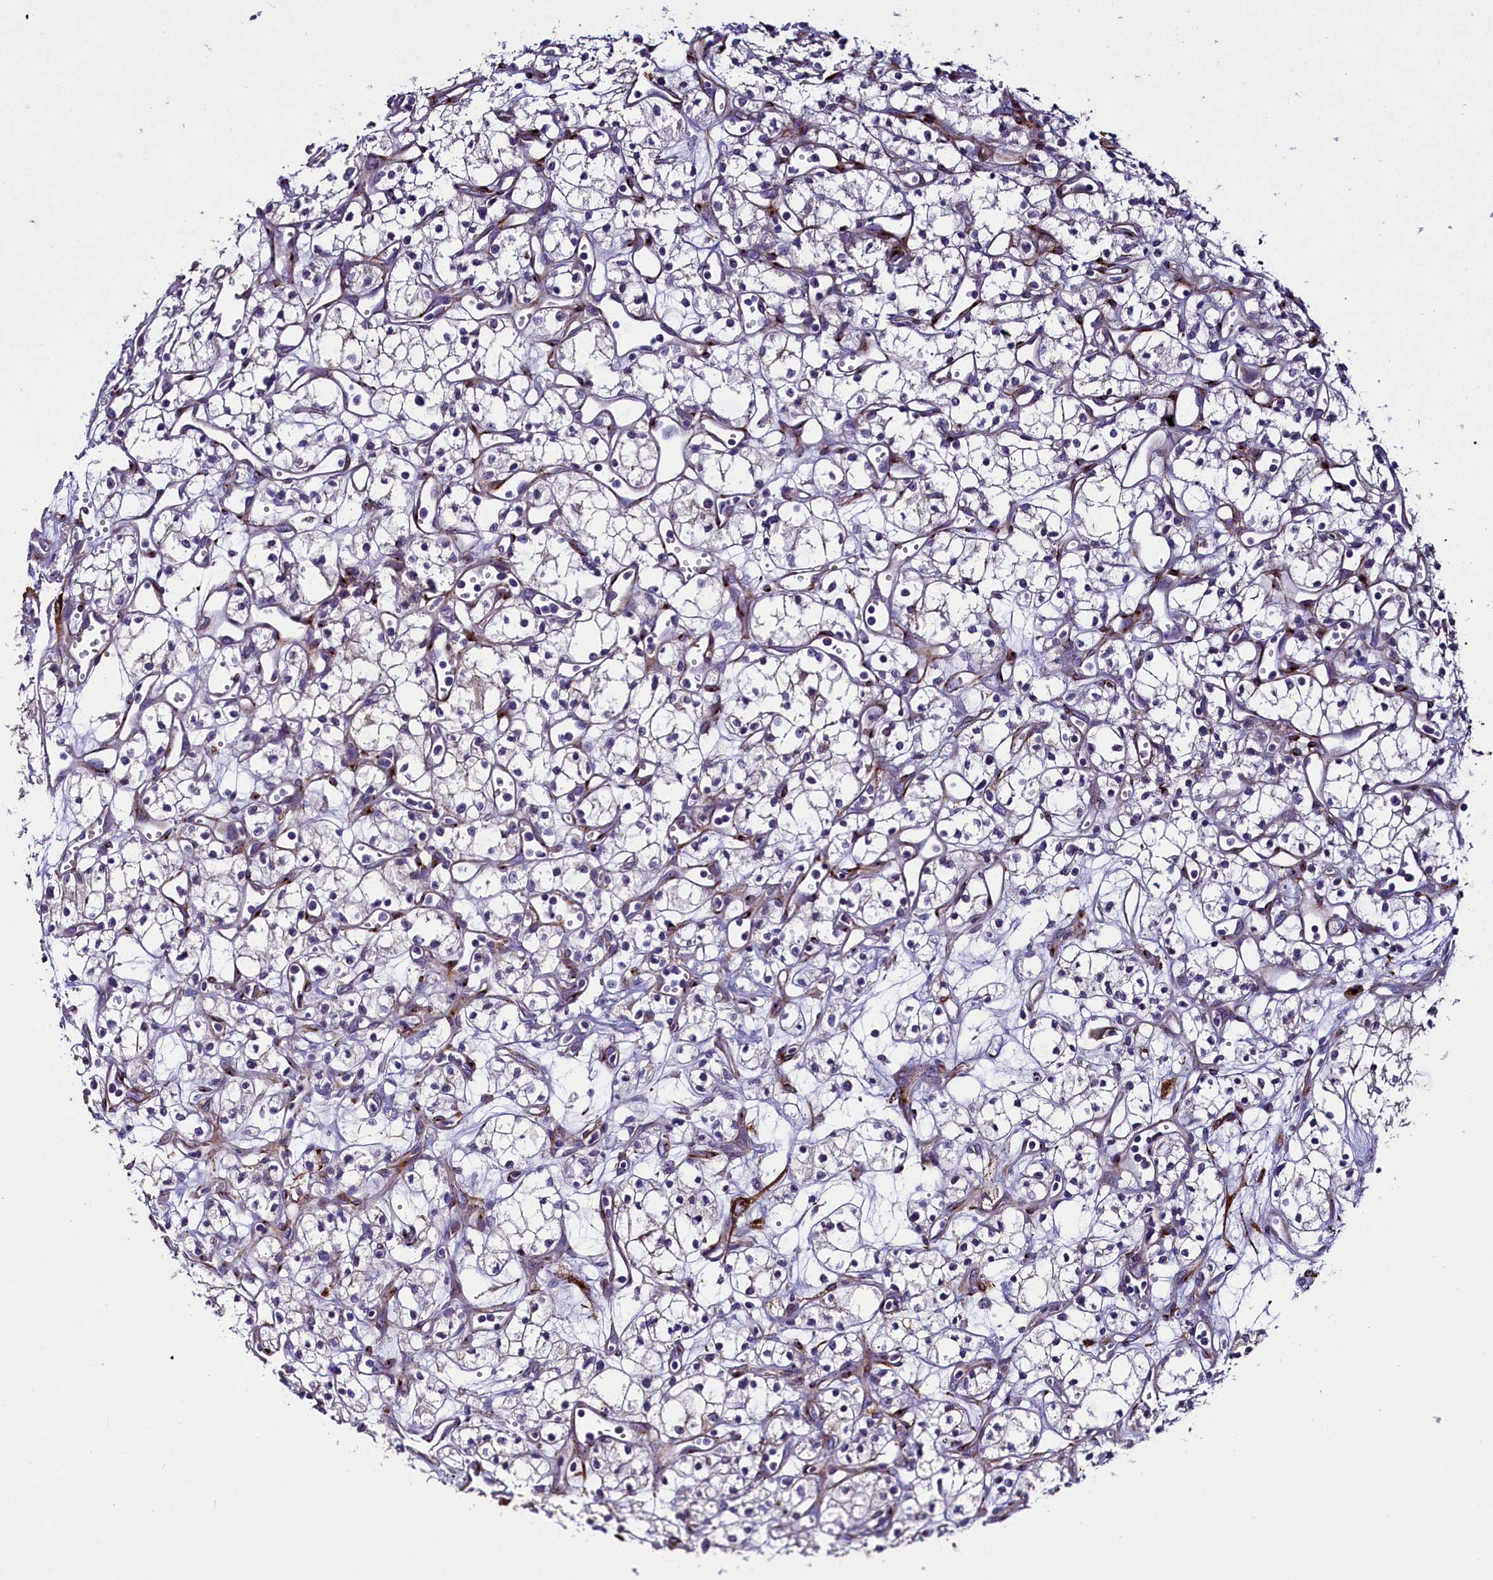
{"staining": {"intensity": "negative", "quantity": "none", "location": "none"}, "tissue": "renal cancer", "cell_type": "Tumor cells", "image_type": "cancer", "snomed": [{"axis": "morphology", "description": "Adenocarcinoma, NOS"}, {"axis": "topography", "description": "Kidney"}], "caption": "An IHC histopathology image of renal cancer is shown. There is no staining in tumor cells of renal cancer.", "gene": "MRC2", "patient": {"sex": "male", "age": 59}}